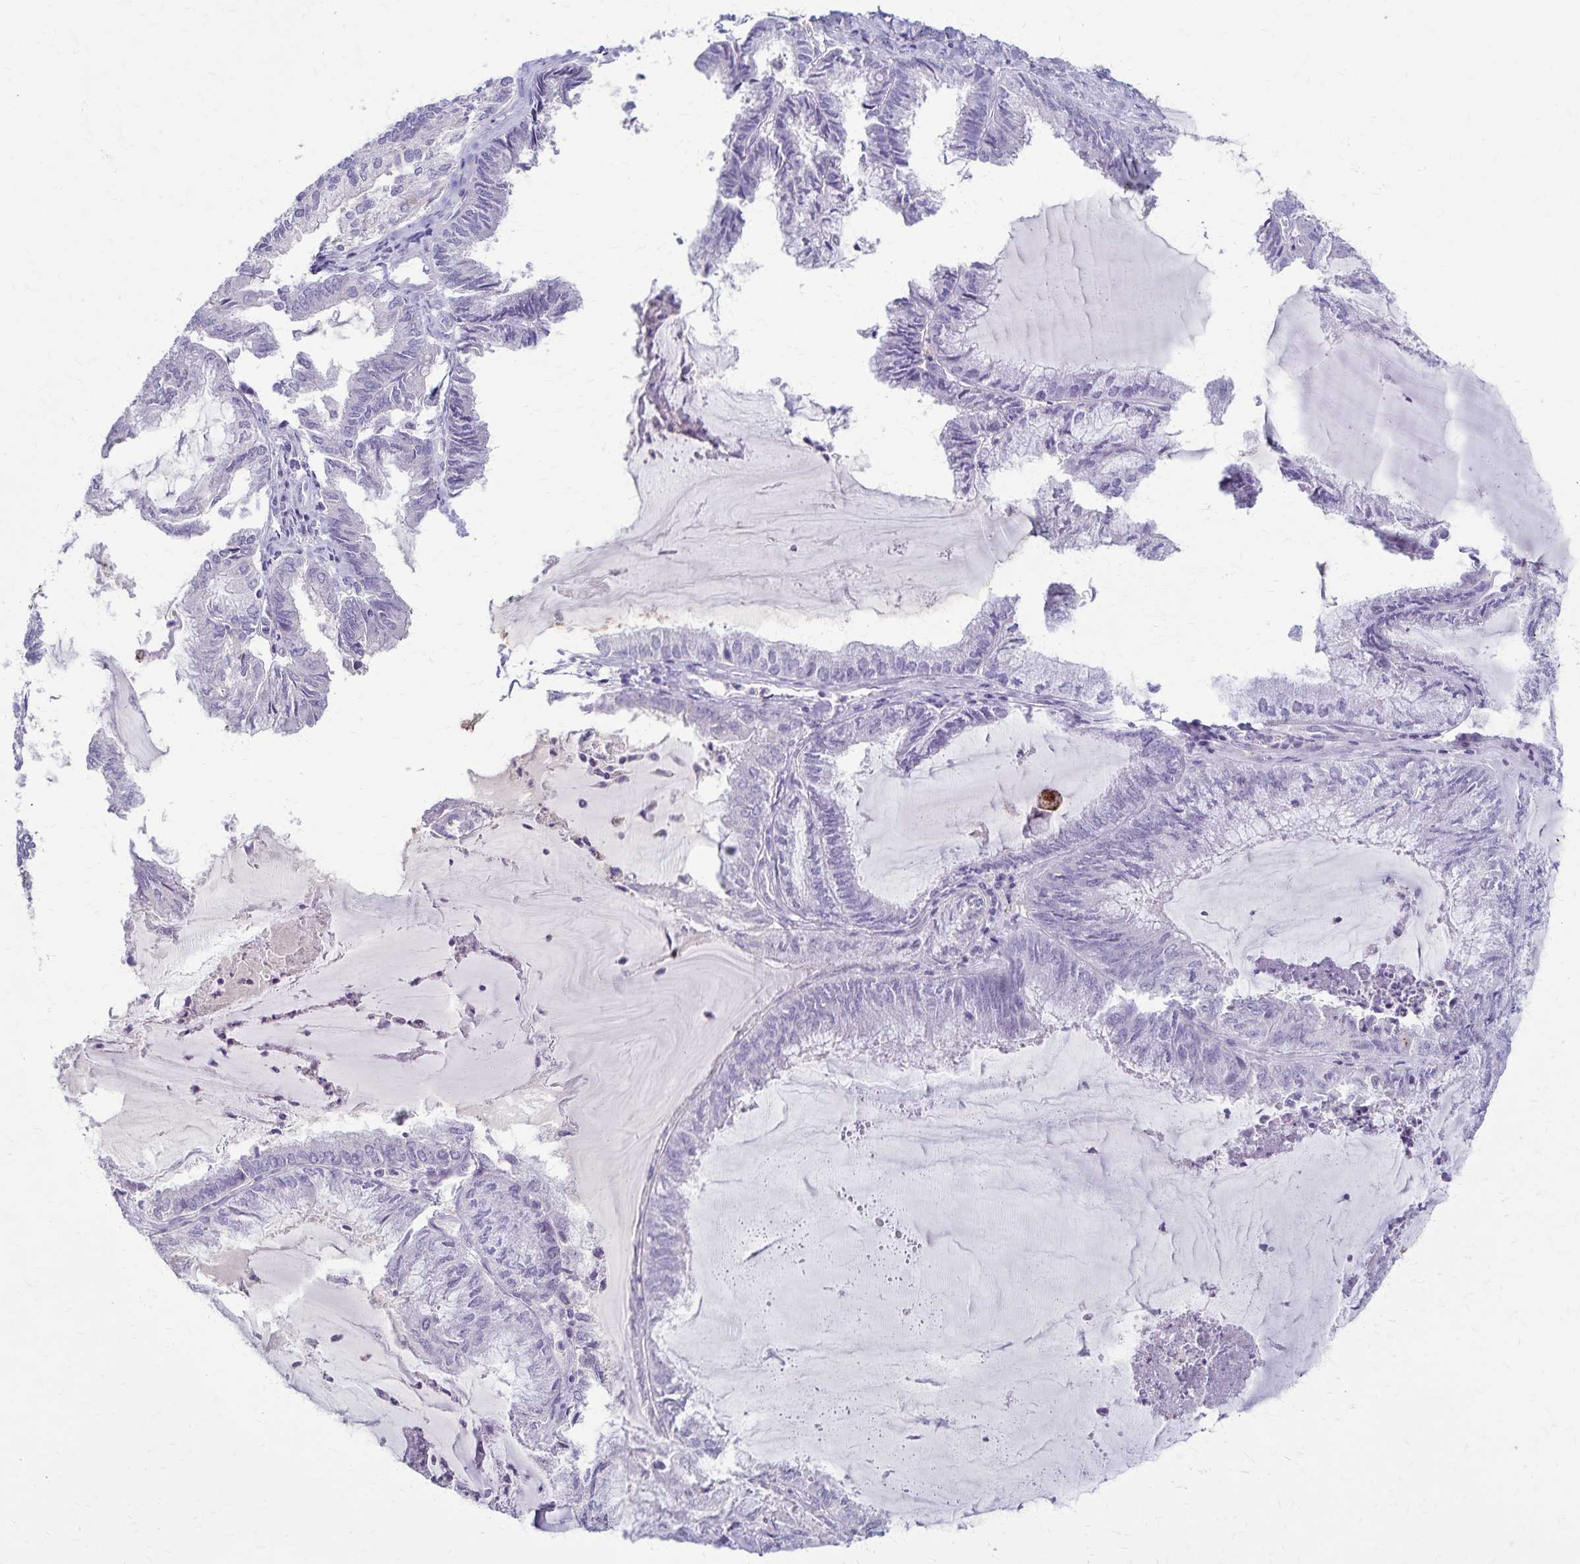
{"staining": {"intensity": "negative", "quantity": "none", "location": "none"}, "tissue": "endometrial cancer", "cell_type": "Tumor cells", "image_type": "cancer", "snomed": [{"axis": "morphology", "description": "Carcinoma, NOS"}, {"axis": "topography", "description": "Endometrium"}], "caption": "Tumor cells show no significant protein positivity in endometrial carcinoma.", "gene": "TMEM60", "patient": {"sex": "female", "age": 62}}